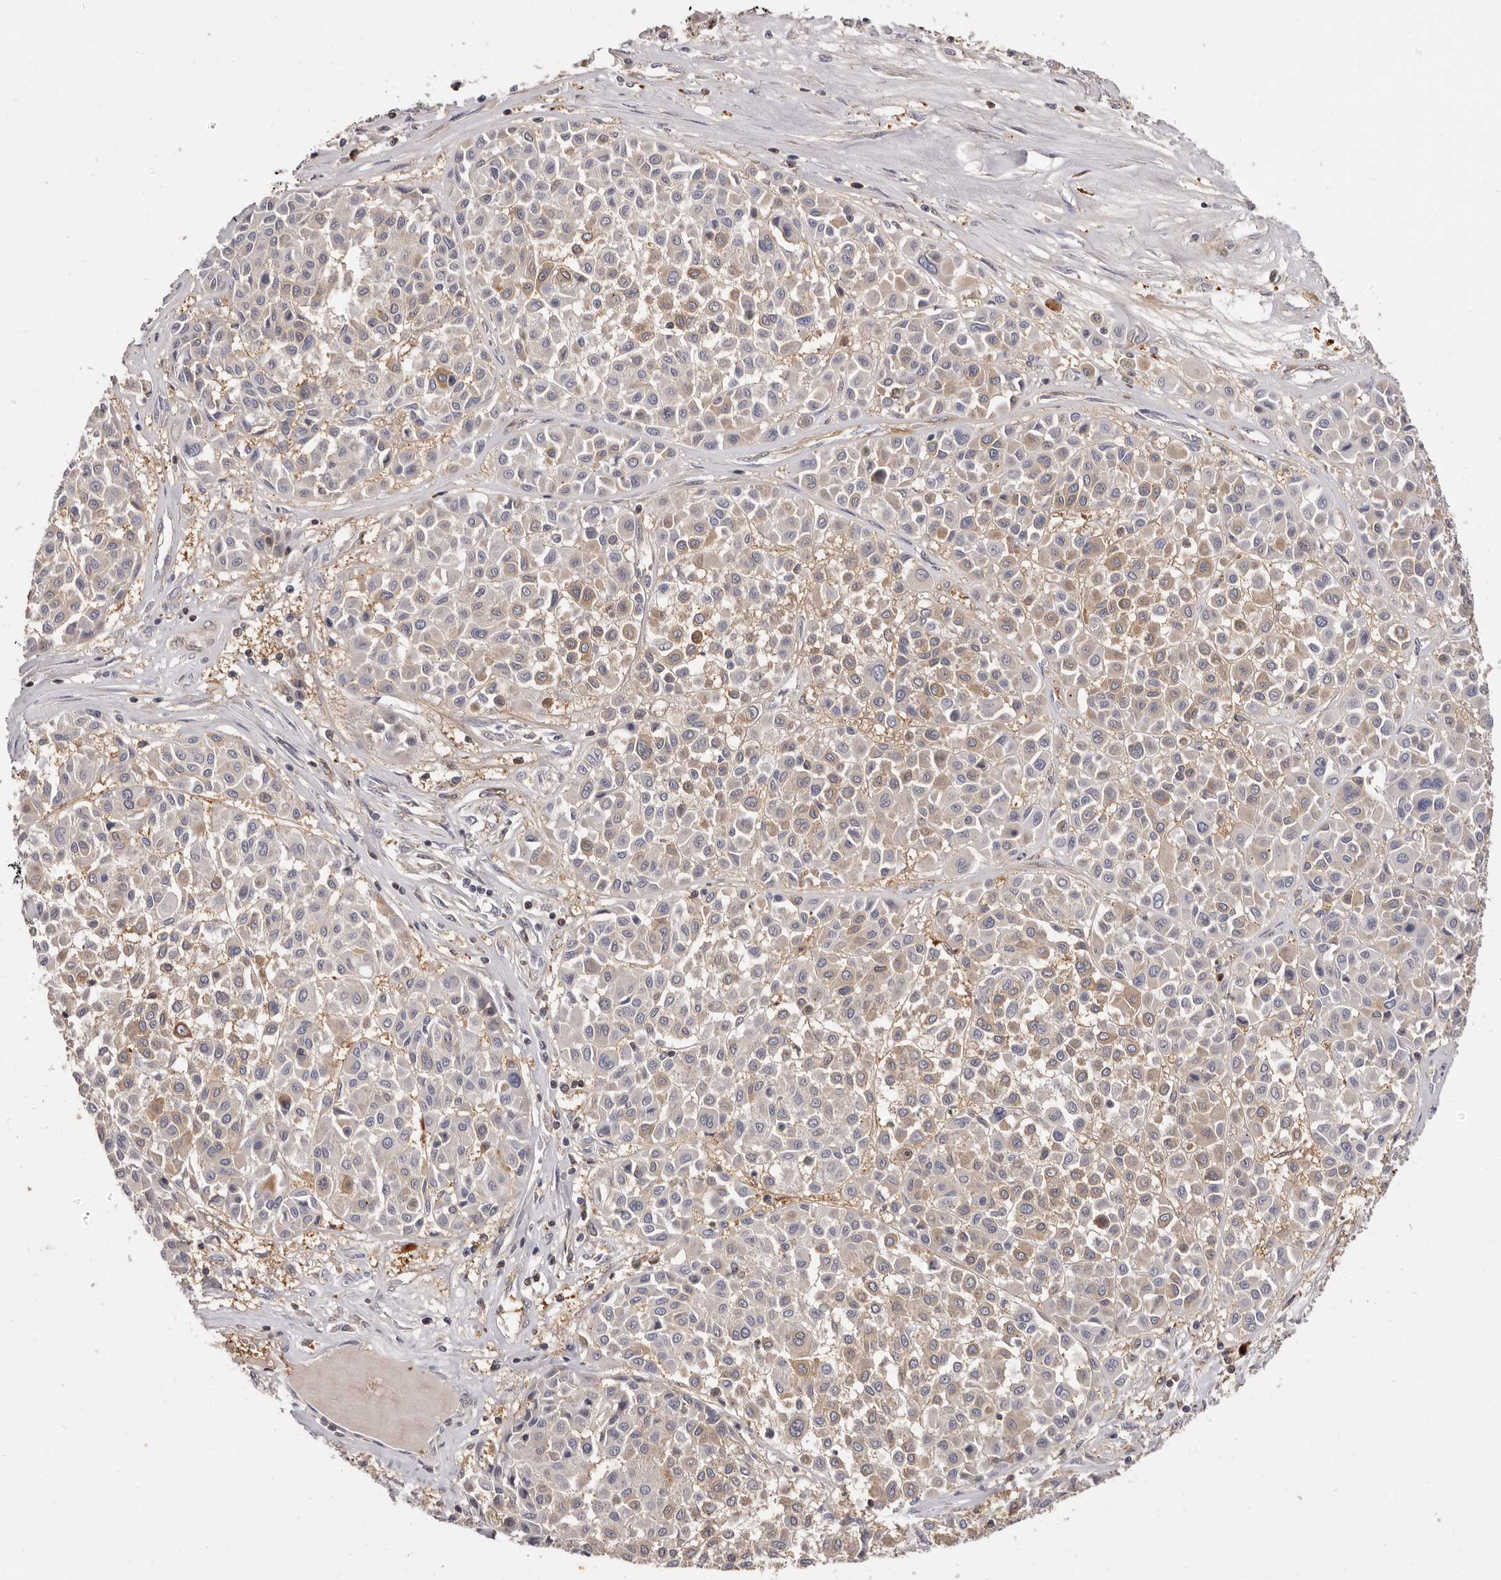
{"staining": {"intensity": "negative", "quantity": "none", "location": "none"}, "tissue": "melanoma", "cell_type": "Tumor cells", "image_type": "cancer", "snomed": [{"axis": "morphology", "description": "Malignant melanoma, Metastatic site"}, {"axis": "topography", "description": "Soft tissue"}], "caption": "DAB immunohistochemical staining of human malignant melanoma (metastatic site) reveals no significant positivity in tumor cells.", "gene": "ADAMTS20", "patient": {"sex": "male", "age": 41}}